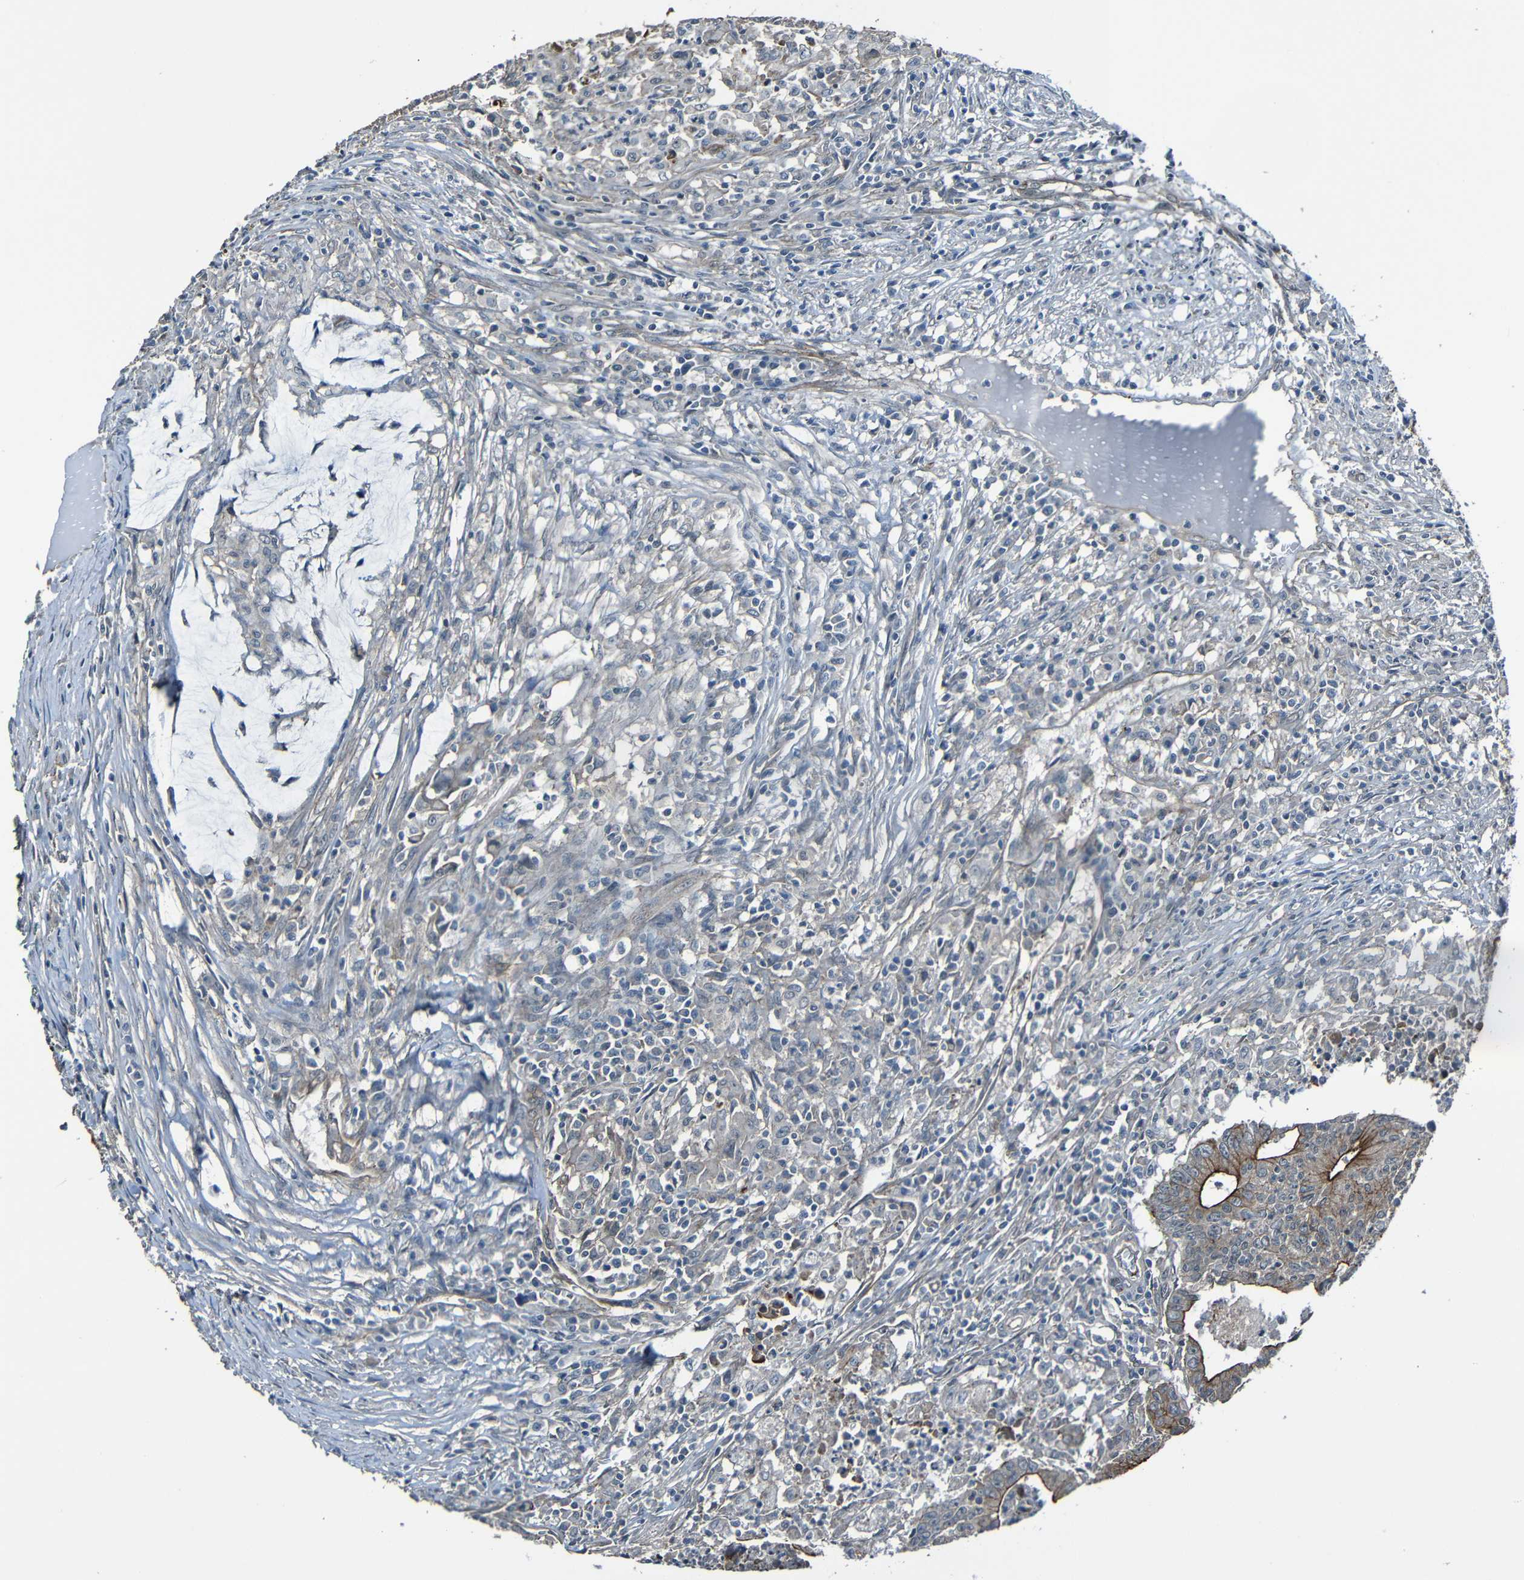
{"staining": {"intensity": "moderate", "quantity": "<25%", "location": "cytoplasmic/membranous"}, "tissue": "colorectal cancer", "cell_type": "Tumor cells", "image_type": "cancer", "snomed": [{"axis": "morphology", "description": "Adenocarcinoma, NOS"}, {"axis": "topography", "description": "Colon"}], "caption": "A brown stain shows moderate cytoplasmic/membranous staining of a protein in colorectal cancer (adenocarcinoma) tumor cells.", "gene": "LGR5", "patient": {"sex": "male", "age": 45}}